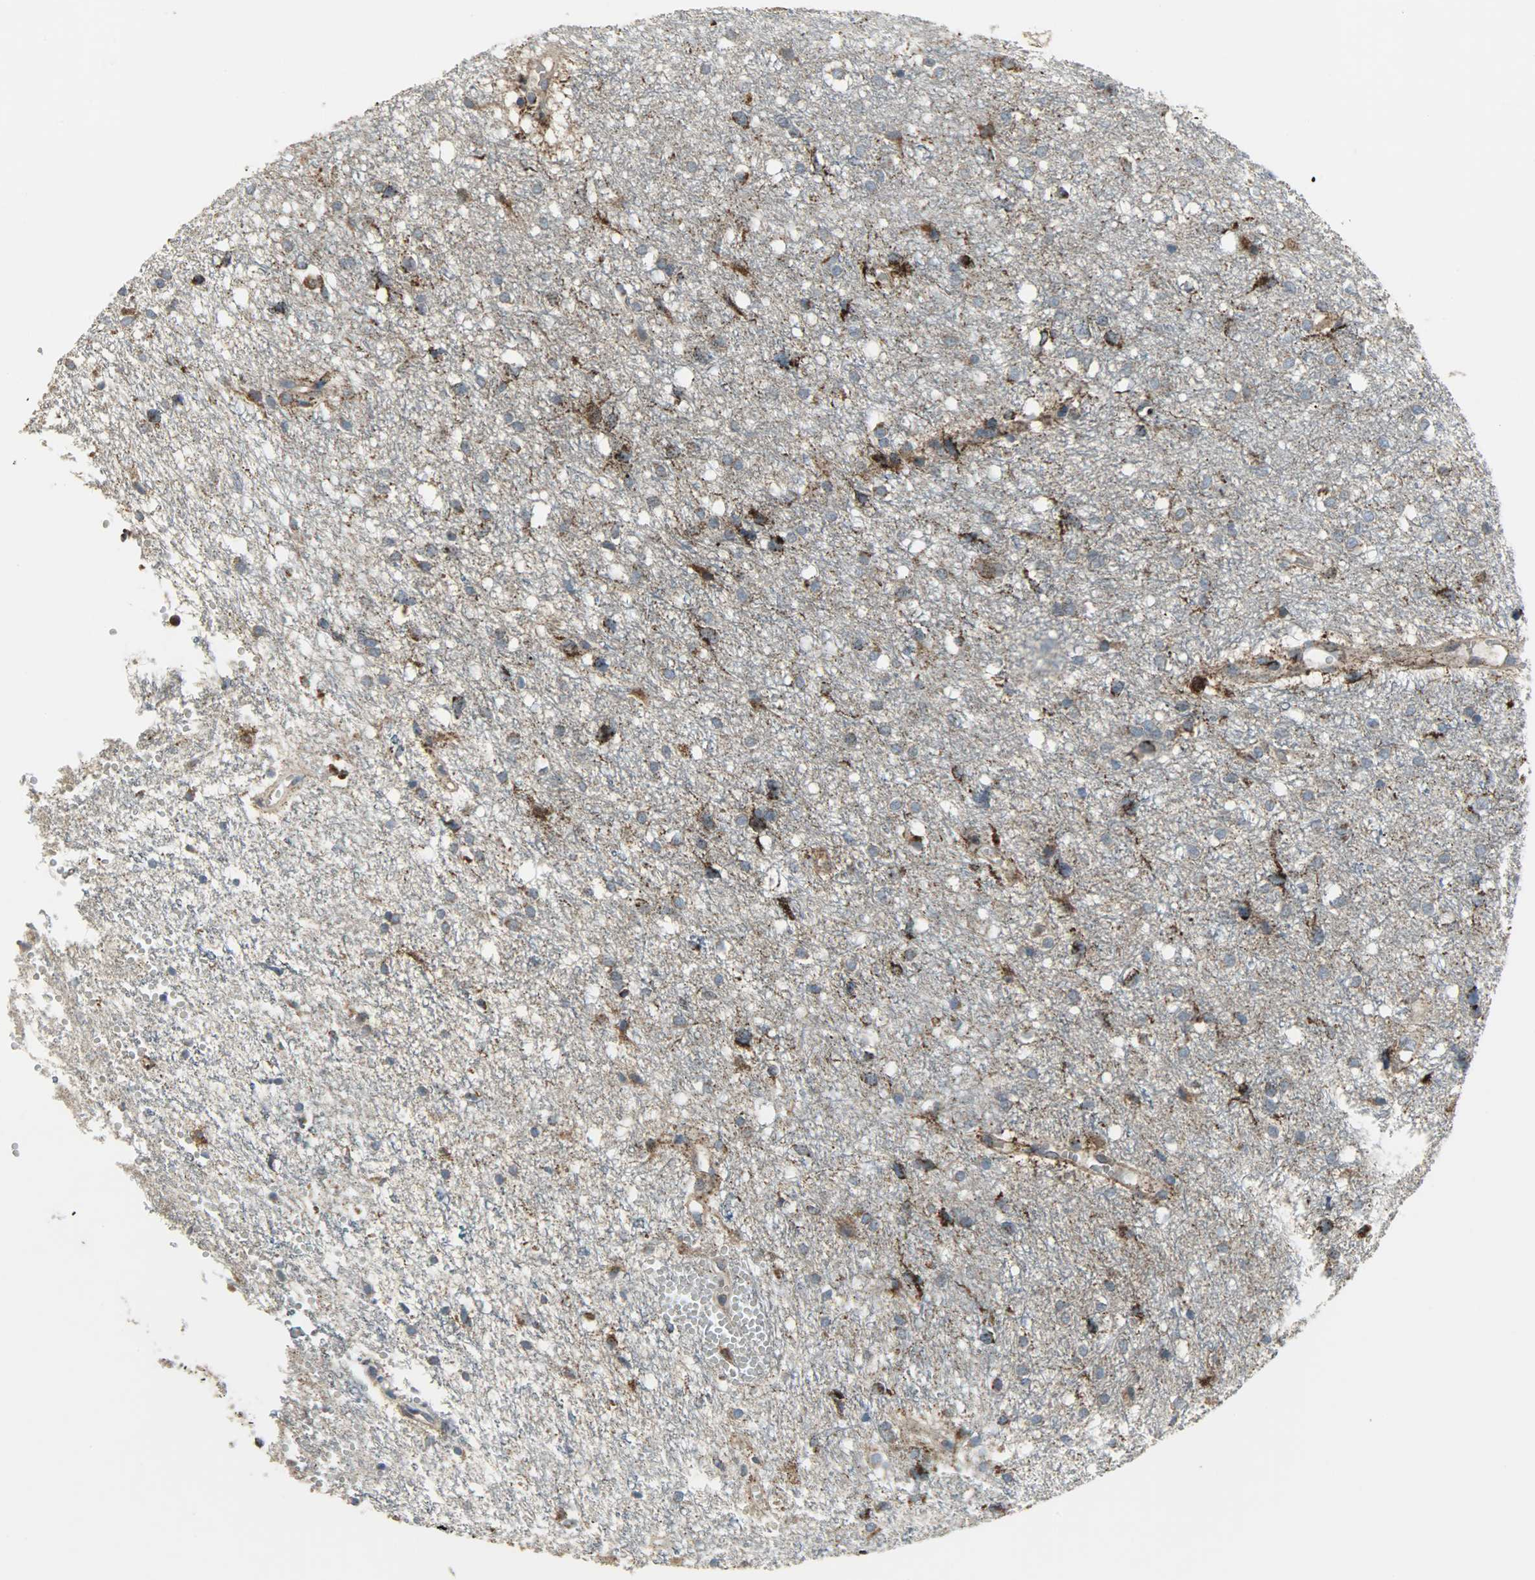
{"staining": {"intensity": "strong", "quantity": "25%-75%", "location": "cytoplasmic/membranous"}, "tissue": "glioma", "cell_type": "Tumor cells", "image_type": "cancer", "snomed": [{"axis": "morphology", "description": "Glioma, malignant, High grade"}, {"axis": "topography", "description": "Brain"}], "caption": "Immunohistochemical staining of human glioma shows strong cytoplasmic/membranous protein expression in approximately 25%-75% of tumor cells.", "gene": "AMT", "patient": {"sex": "female", "age": 59}}